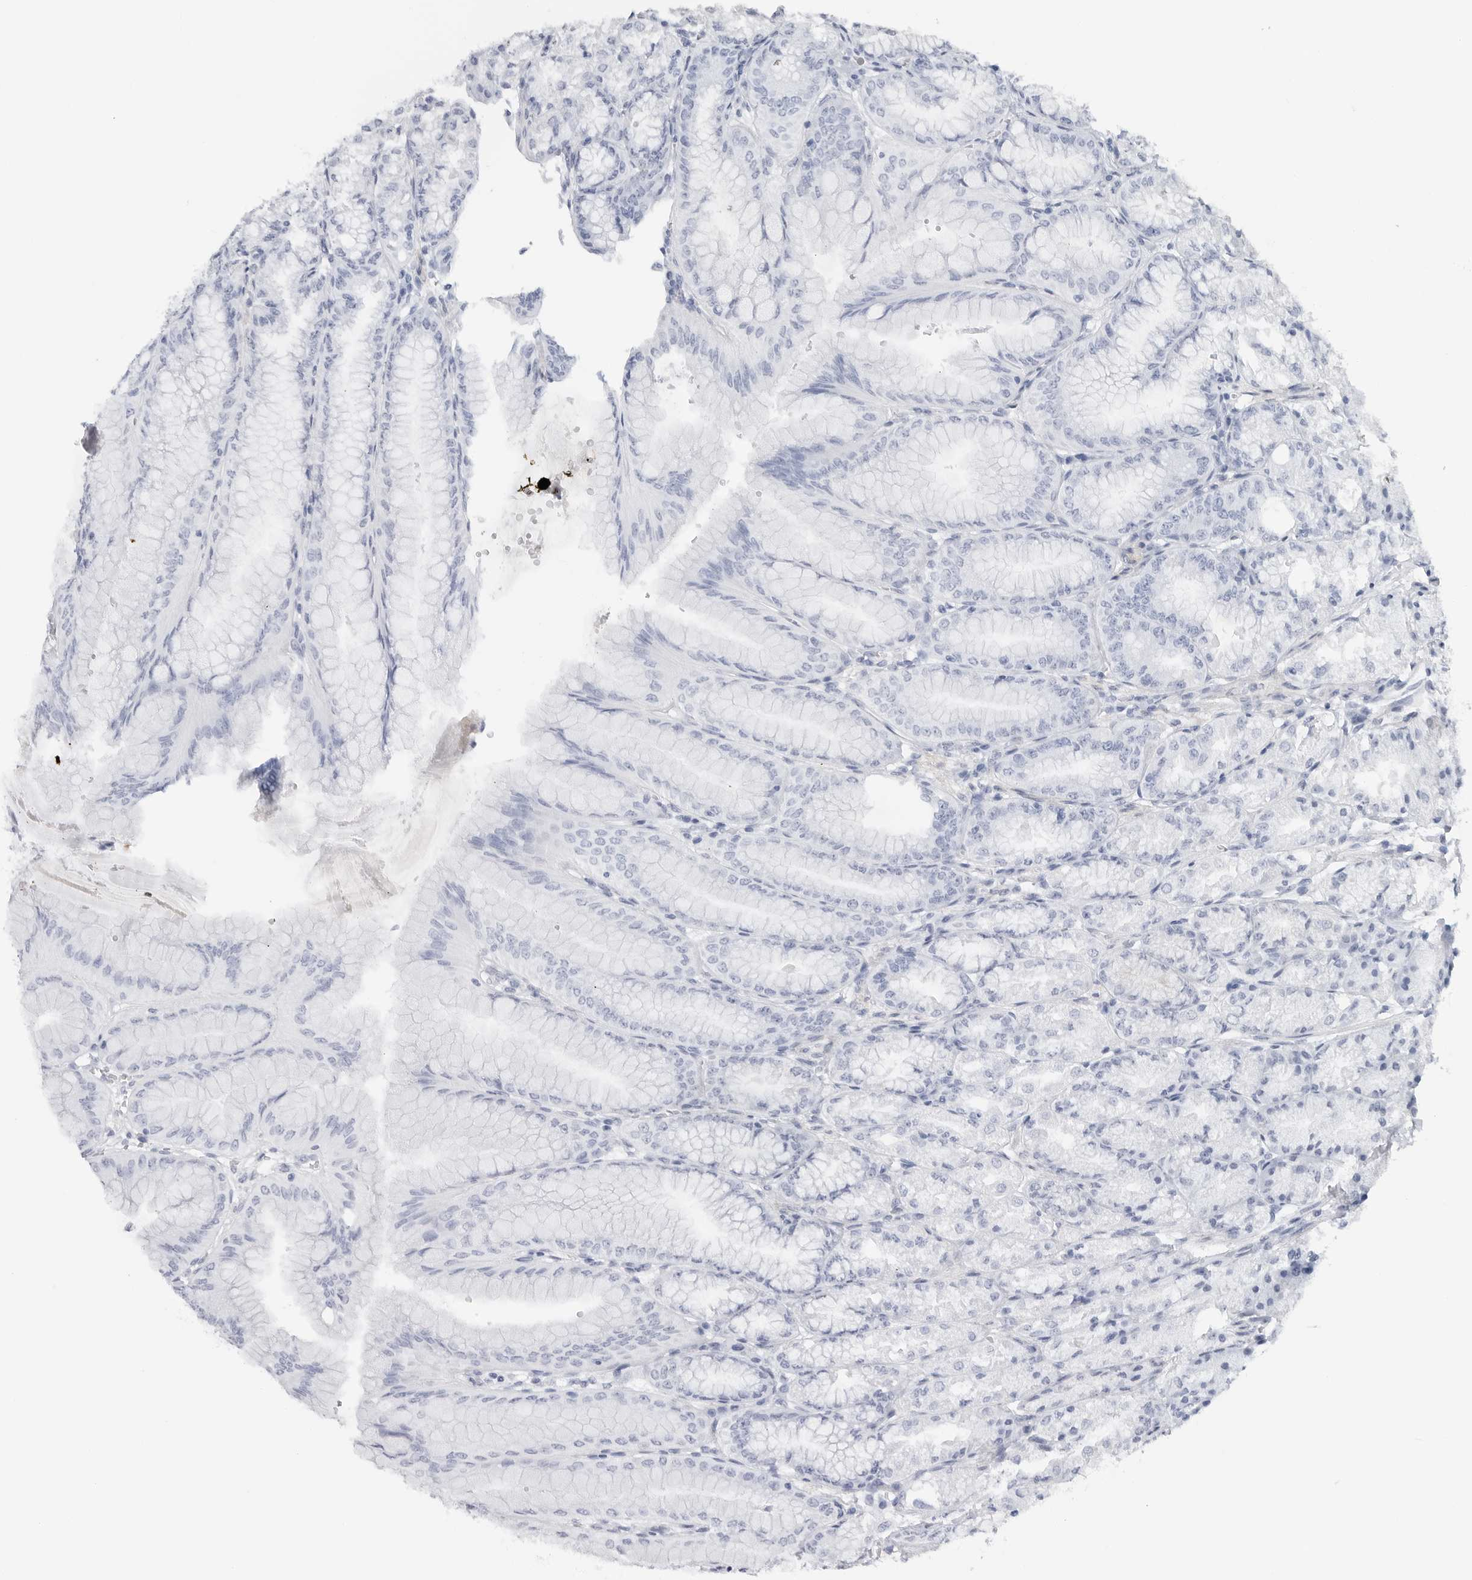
{"staining": {"intensity": "negative", "quantity": "none", "location": "none"}, "tissue": "stomach", "cell_type": "Glandular cells", "image_type": "normal", "snomed": [{"axis": "morphology", "description": "Normal tissue, NOS"}, {"axis": "topography", "description": "Stomach, lower"}], "caption": "DAB (3,3'-diaminobenzidine) immunohistochemical staining of unremarkable stomach exhibits no significant staining in glandular cells. Brightfield microscopy of immunohistochemistry (IHC) stained with DAB (brown) and hematoxylin (blue), captured at high magnification.", "gene": "SLC19A1", "patient": {"sex": "male", "age": 71}}